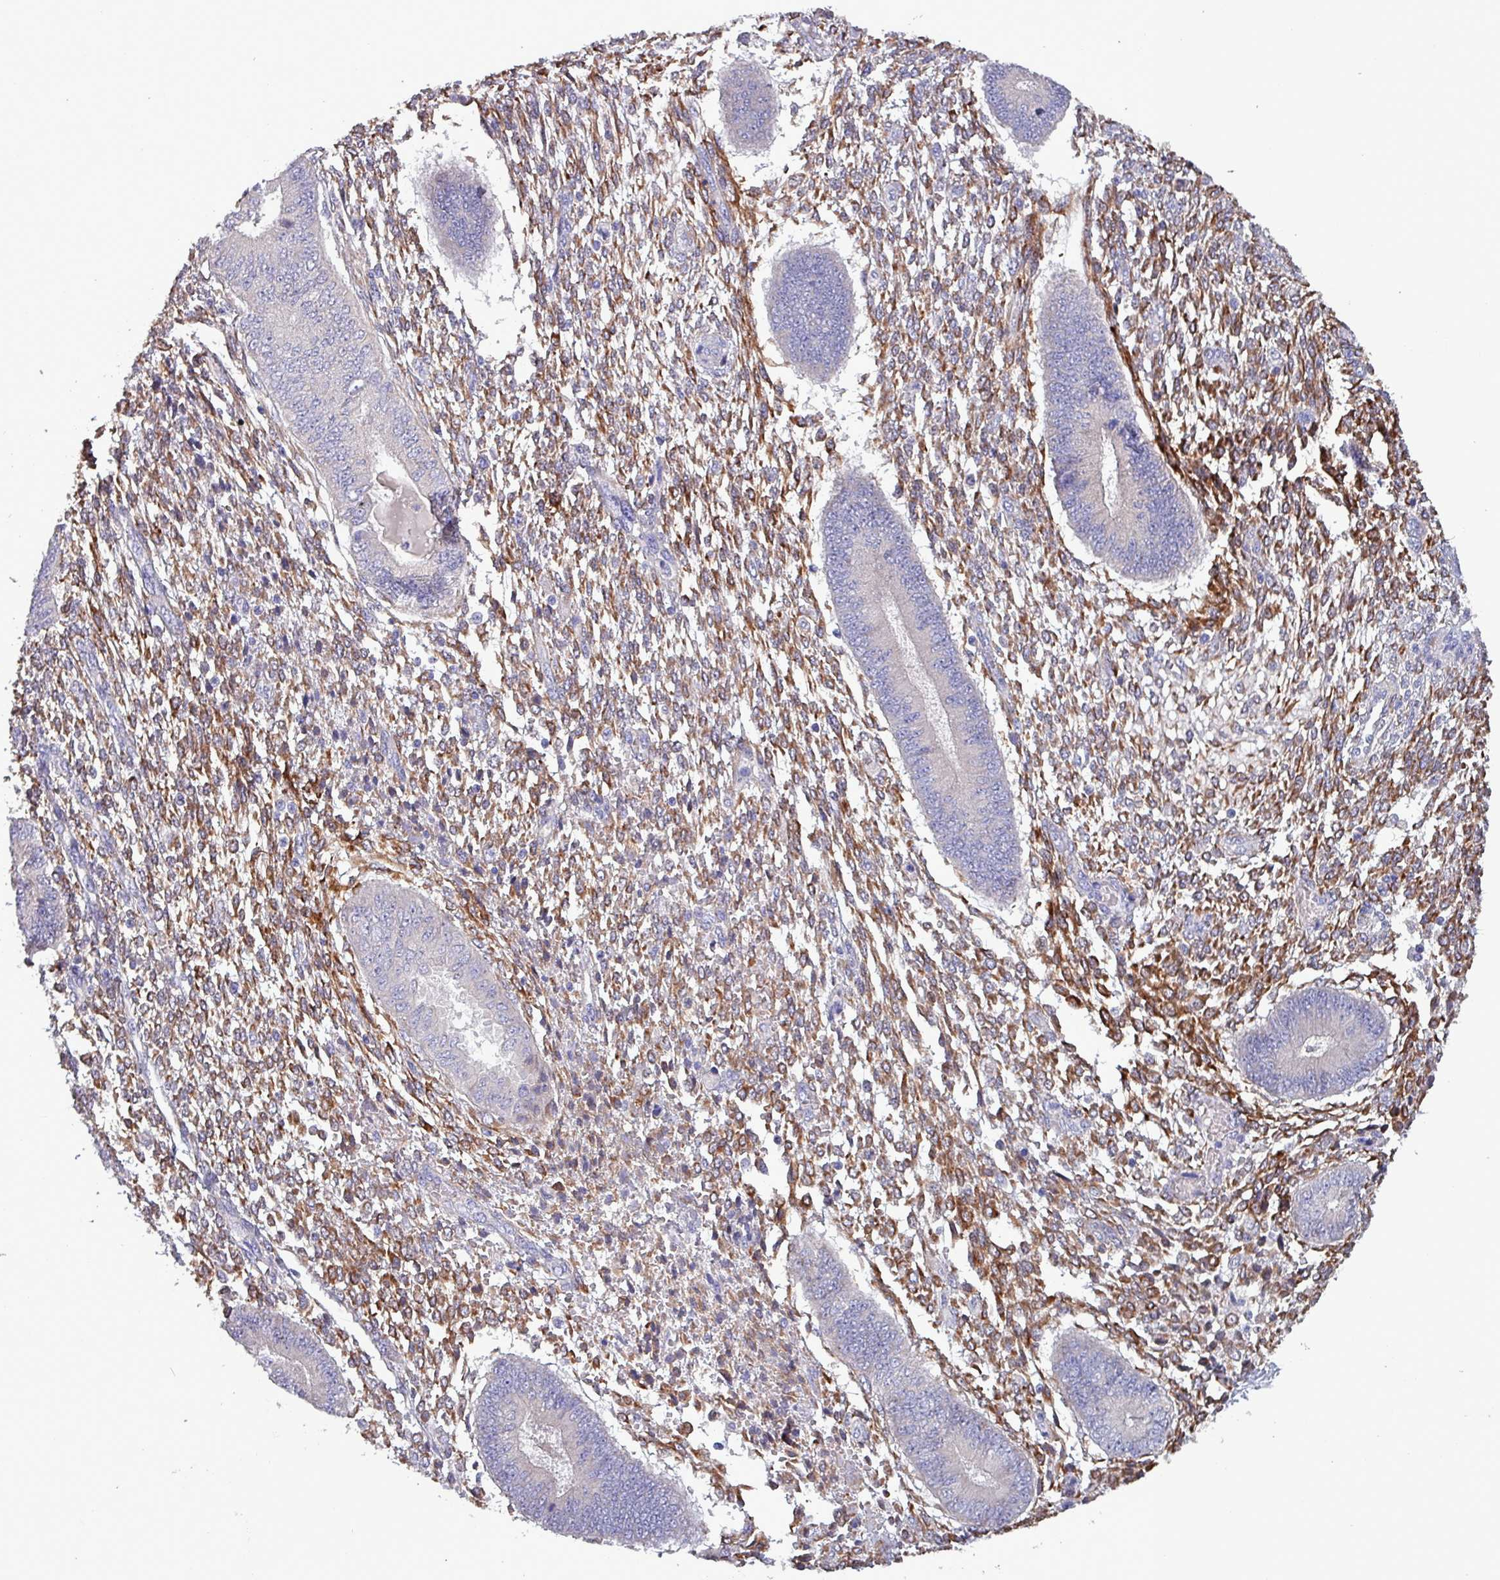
{"staining": {"intensity": "moderate", "quantity": "25%-75%", "location": "cytoplasmic/membranous"}, "tissue": "endometrium", "cell_type": "Cells in endometrial stroma", "image_type": "normal", "snomed": [{"axis": "morphology", "description": "Normal tissue, NOS"}, {"axis": "topography", "description": "Endometrium"}], "caption": "Endometrium stained for a protein (brown) displays moderate cytoplasmic/membranous positive expression in about 25%-75% of cells in endometrial stroma.", "gene": "HSD3B7", "patient": {"sex": "female", "age": 49}}